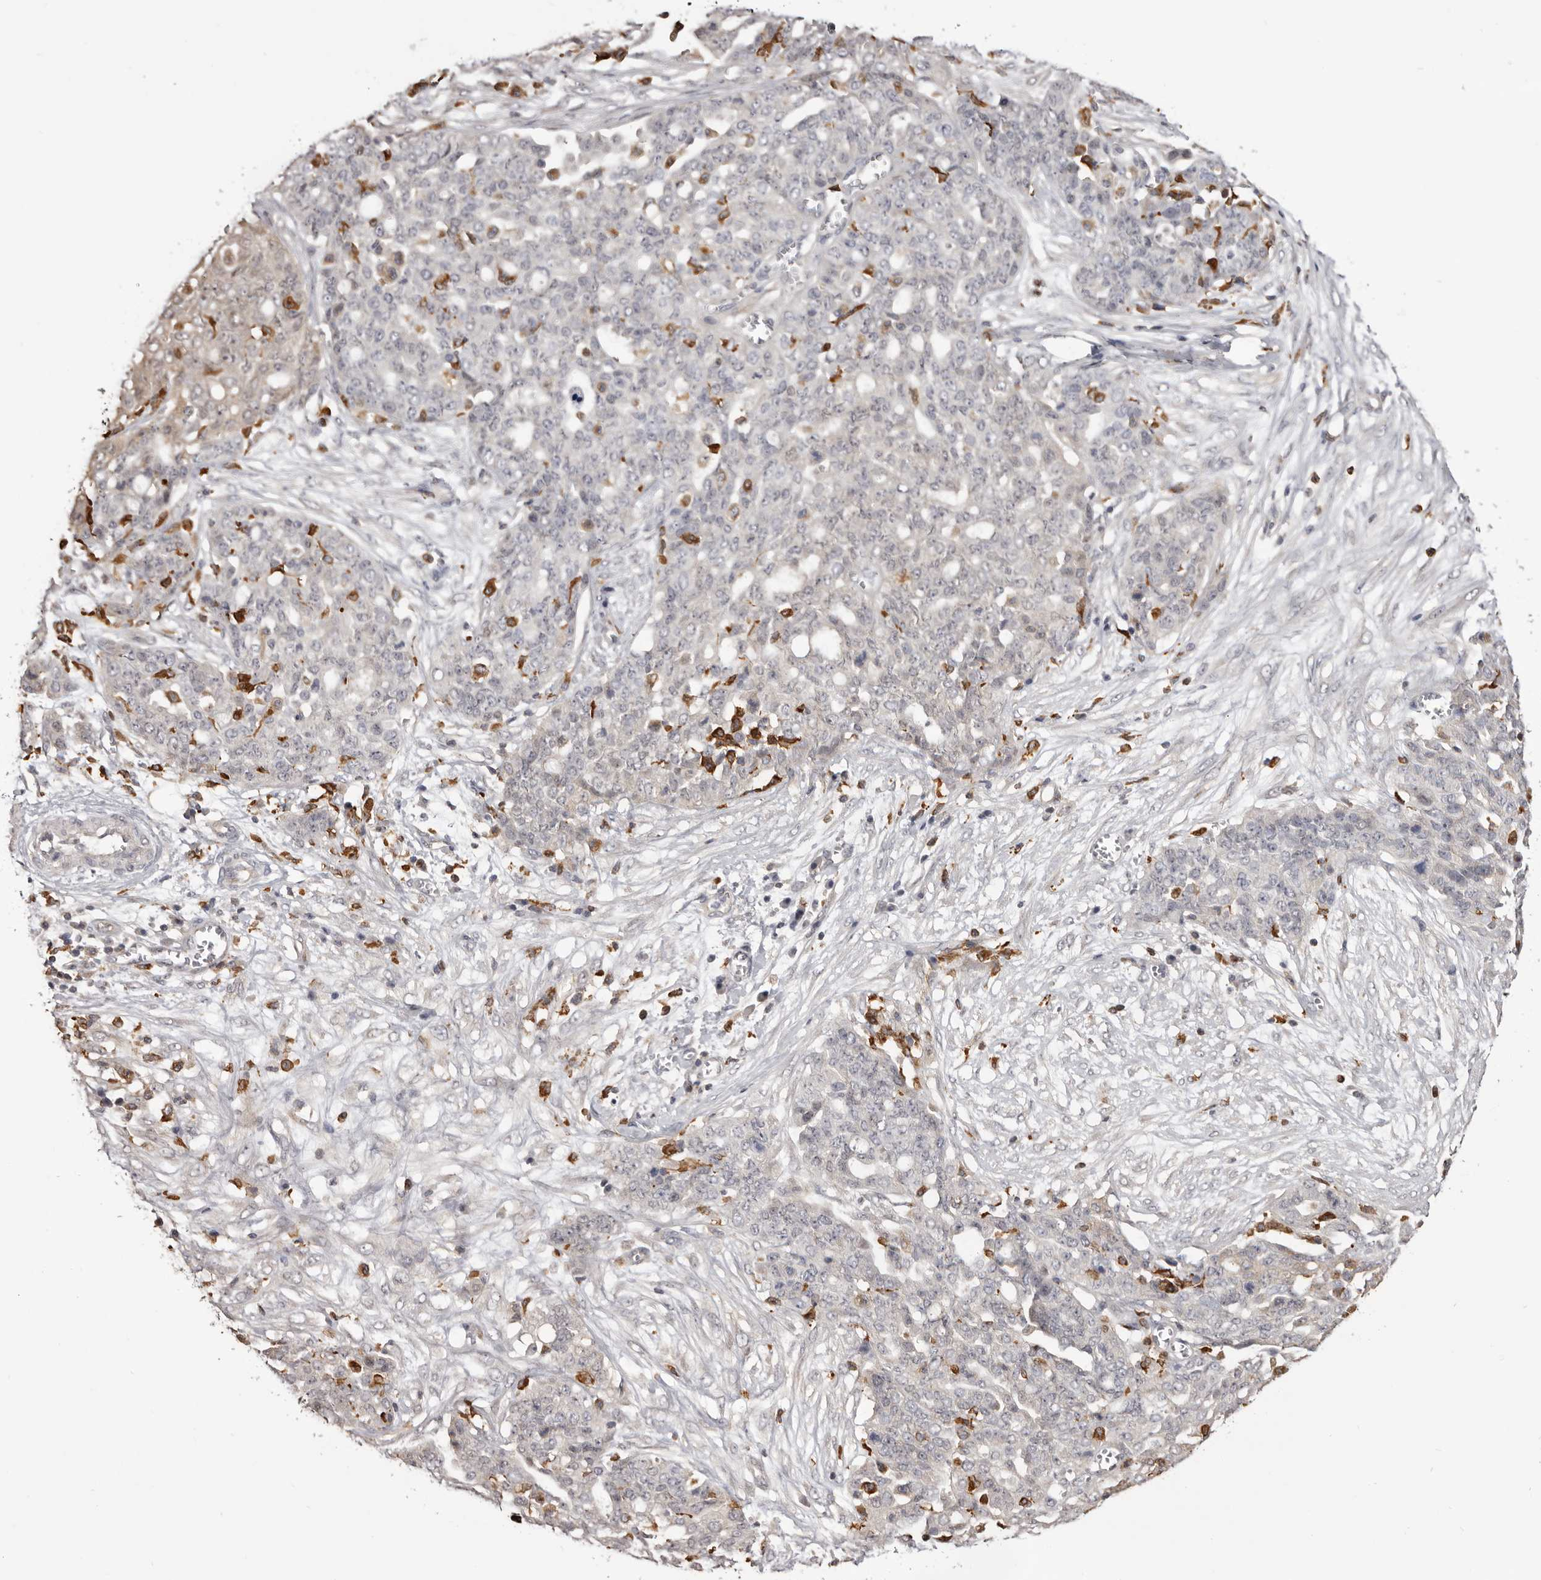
{"staining": {"intensity": "negative", "quantity": "none", "location": "none"}, "tissue": "ovarian cancer", "cell_type": "Tumor cells", "image_type": "cancer", "snomed": [{"axis": "morphology", "description": "Cystadenocarcinoma, serous, NOS"}, {"axis": "topography", "description": "Soft tissue"}, {"axis": "topography", "description": "Ovary"}], "caption": "Human ovarian serous cystadenocarcinoma stained for a protein using immunohistochemistry shows no positivity in tumor cells.", "gene": "TNNI1", "patient": {"sex": "female", "age": 57}}